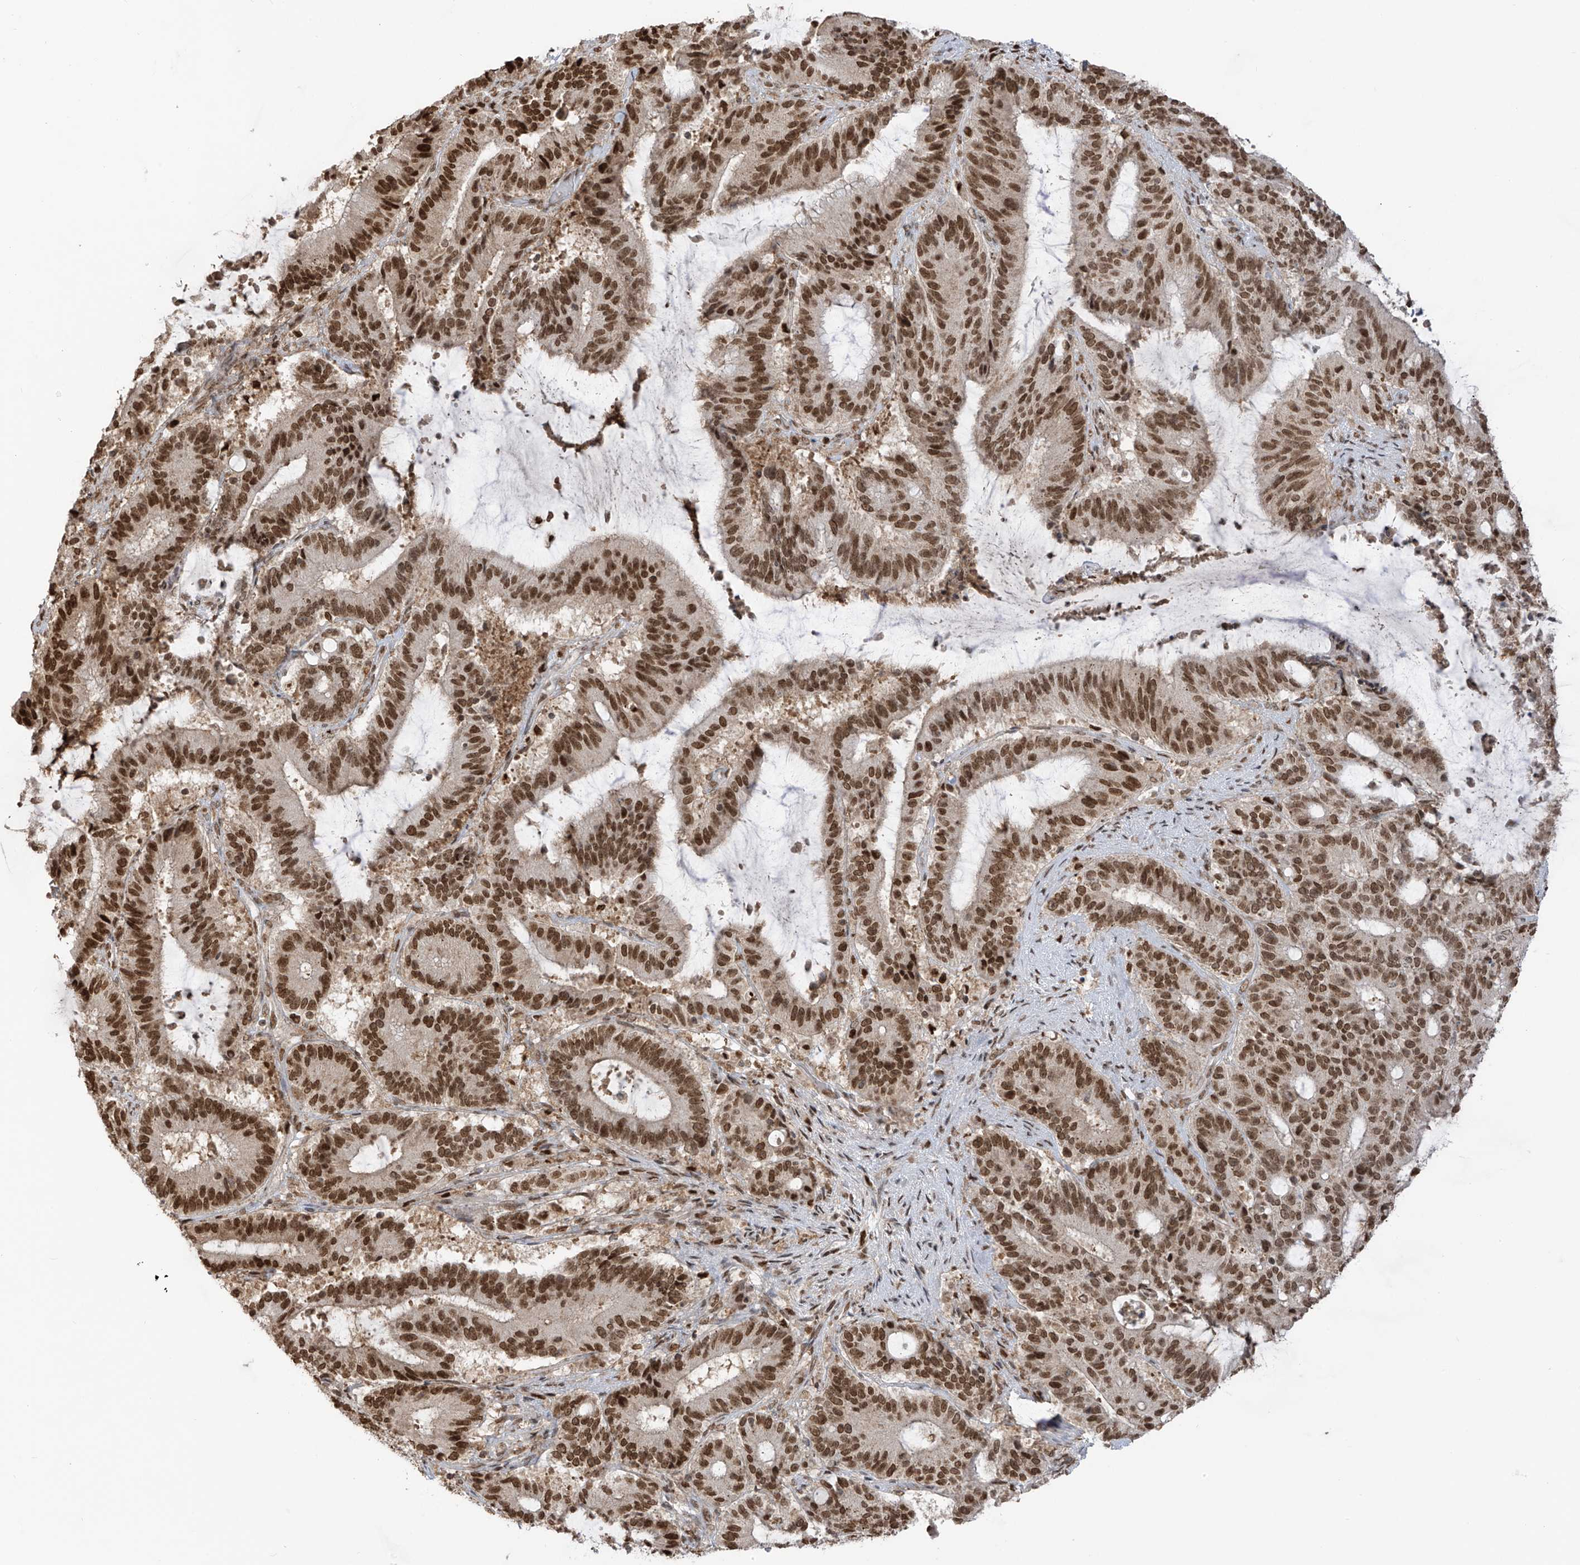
{"staining": {"intensity": "strong", "quantity": ">75%", "location": "nuclear"}, "tissue": "liver cancer", "cell_type": "Tumor cells", "image_type": "cancer", "snomed": [{"axis": "morphology", "description": "Normal tissue, NOS"}, {"axis": "morphology", "description": "Cholangiocarcinoma"}, {"axis": "topography", "description": "Liver"}, {"axis": "topography", "description": "Peripheral nerve tissue"}], "caption": "Immunohistochemistry staining of liver cholangiocarcinoma, which shows high levels of strong nuclear staining in about >75% of tumor cells indicating strong nuclear protein expression. The staining was performed using DAB (brown) for protein detection and nuclei were counterstained in hematoxylin (blue).", "gene": "KPNB1", "patient": {"sex": "female", "age": 73}}